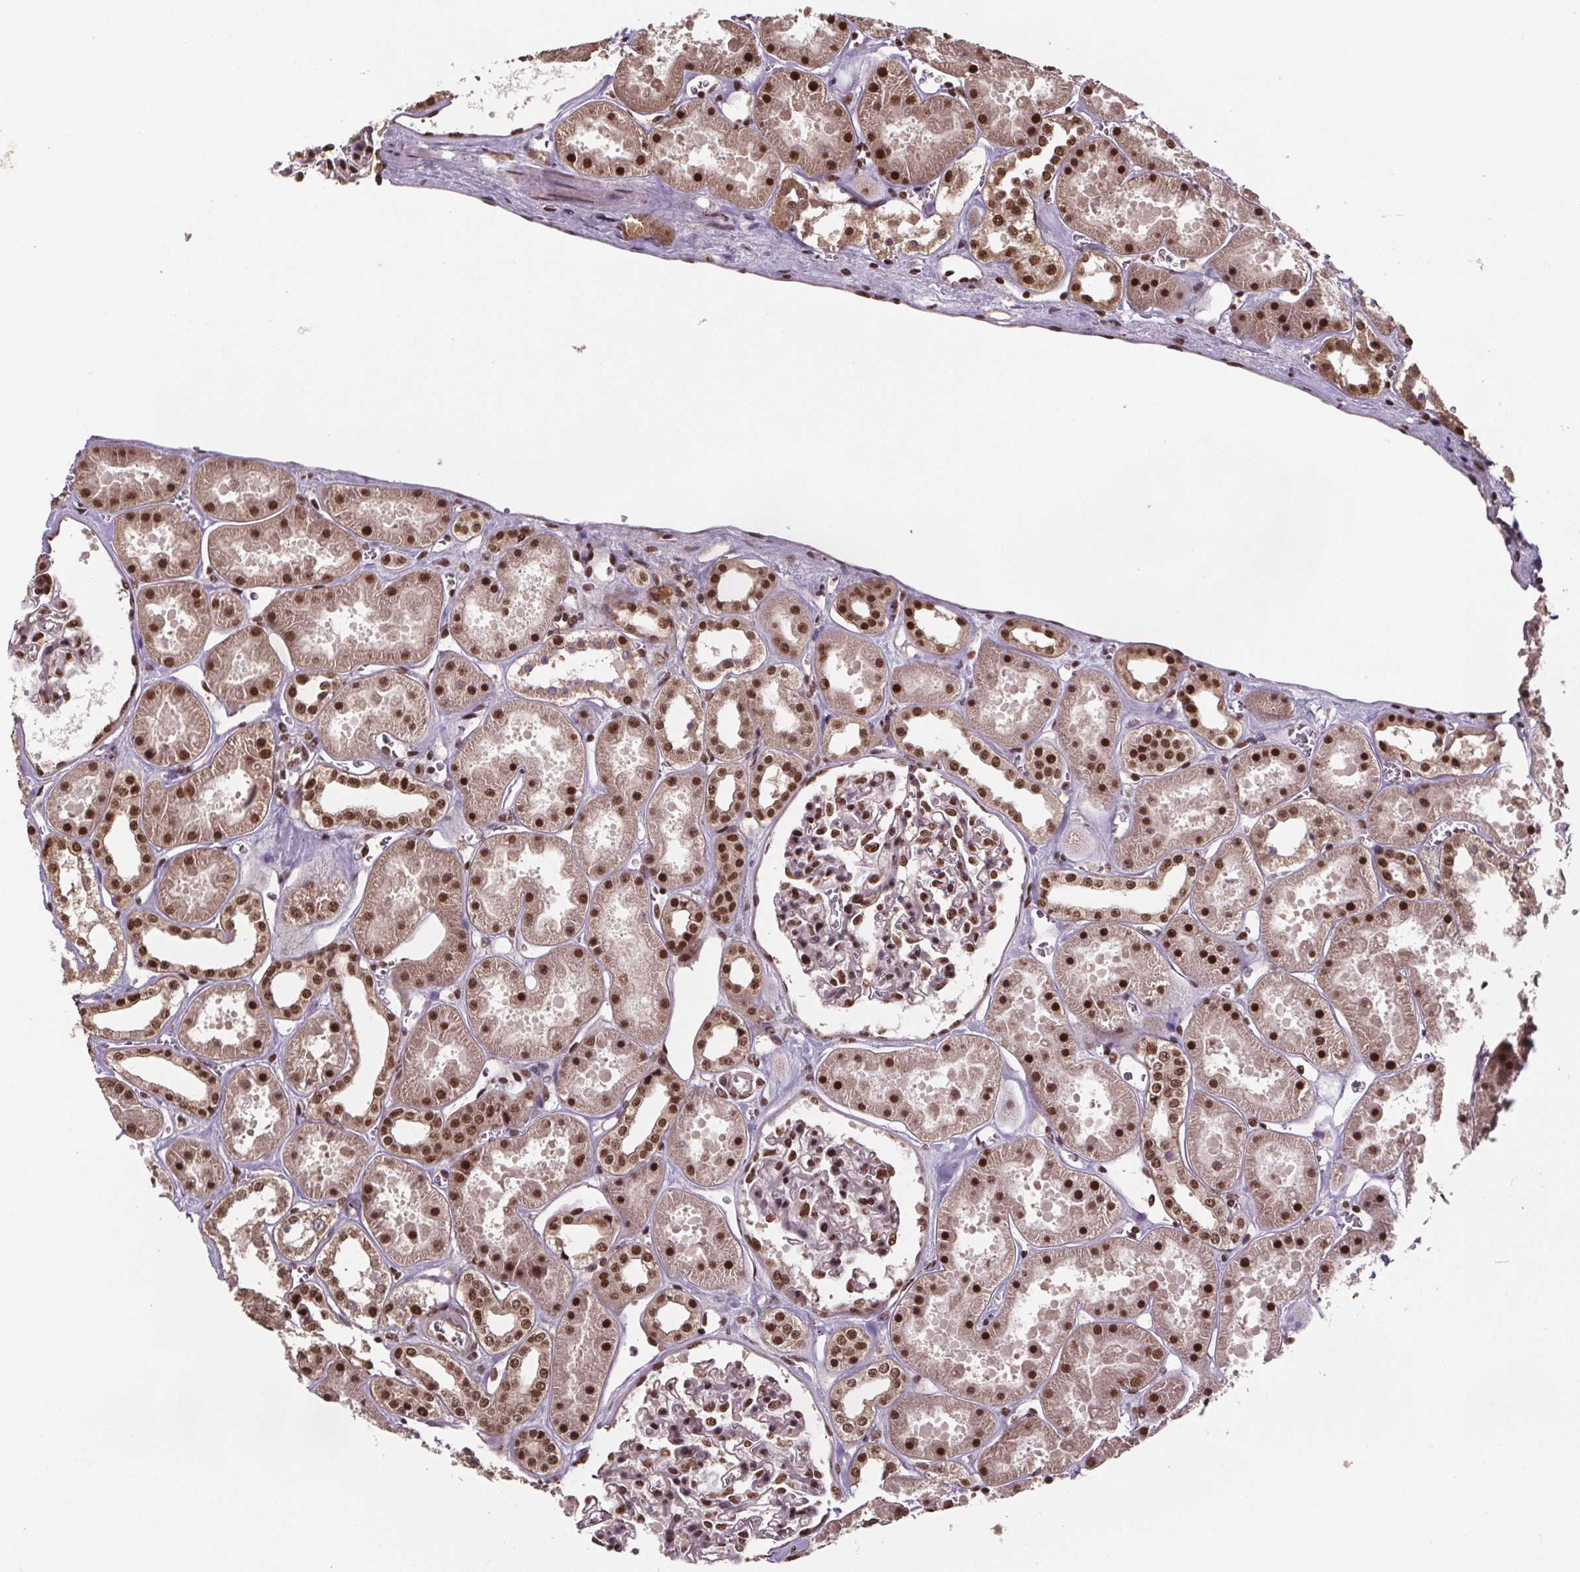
{"staining": {"intensity": "moderate", "quantity": ">75%", "location": "nuclear"}, "tissue": "kidney", "cell_type": "Cells in glomeruli", "image_type": "normal", "snomed": [{"axis": "morphology", "description": "Normal tissue, NOS"}, {"axis": "topography", "description": "Kidney"}], "caption": "High-power microscopy captured an immunohistochemistry (IHC) histopathology image of normal kidney, revealing moderate nuclear staining in about >75% of cells in glomeruli.", "gene": "JARID2", "patient": {"sex": "female", "age": 41}}